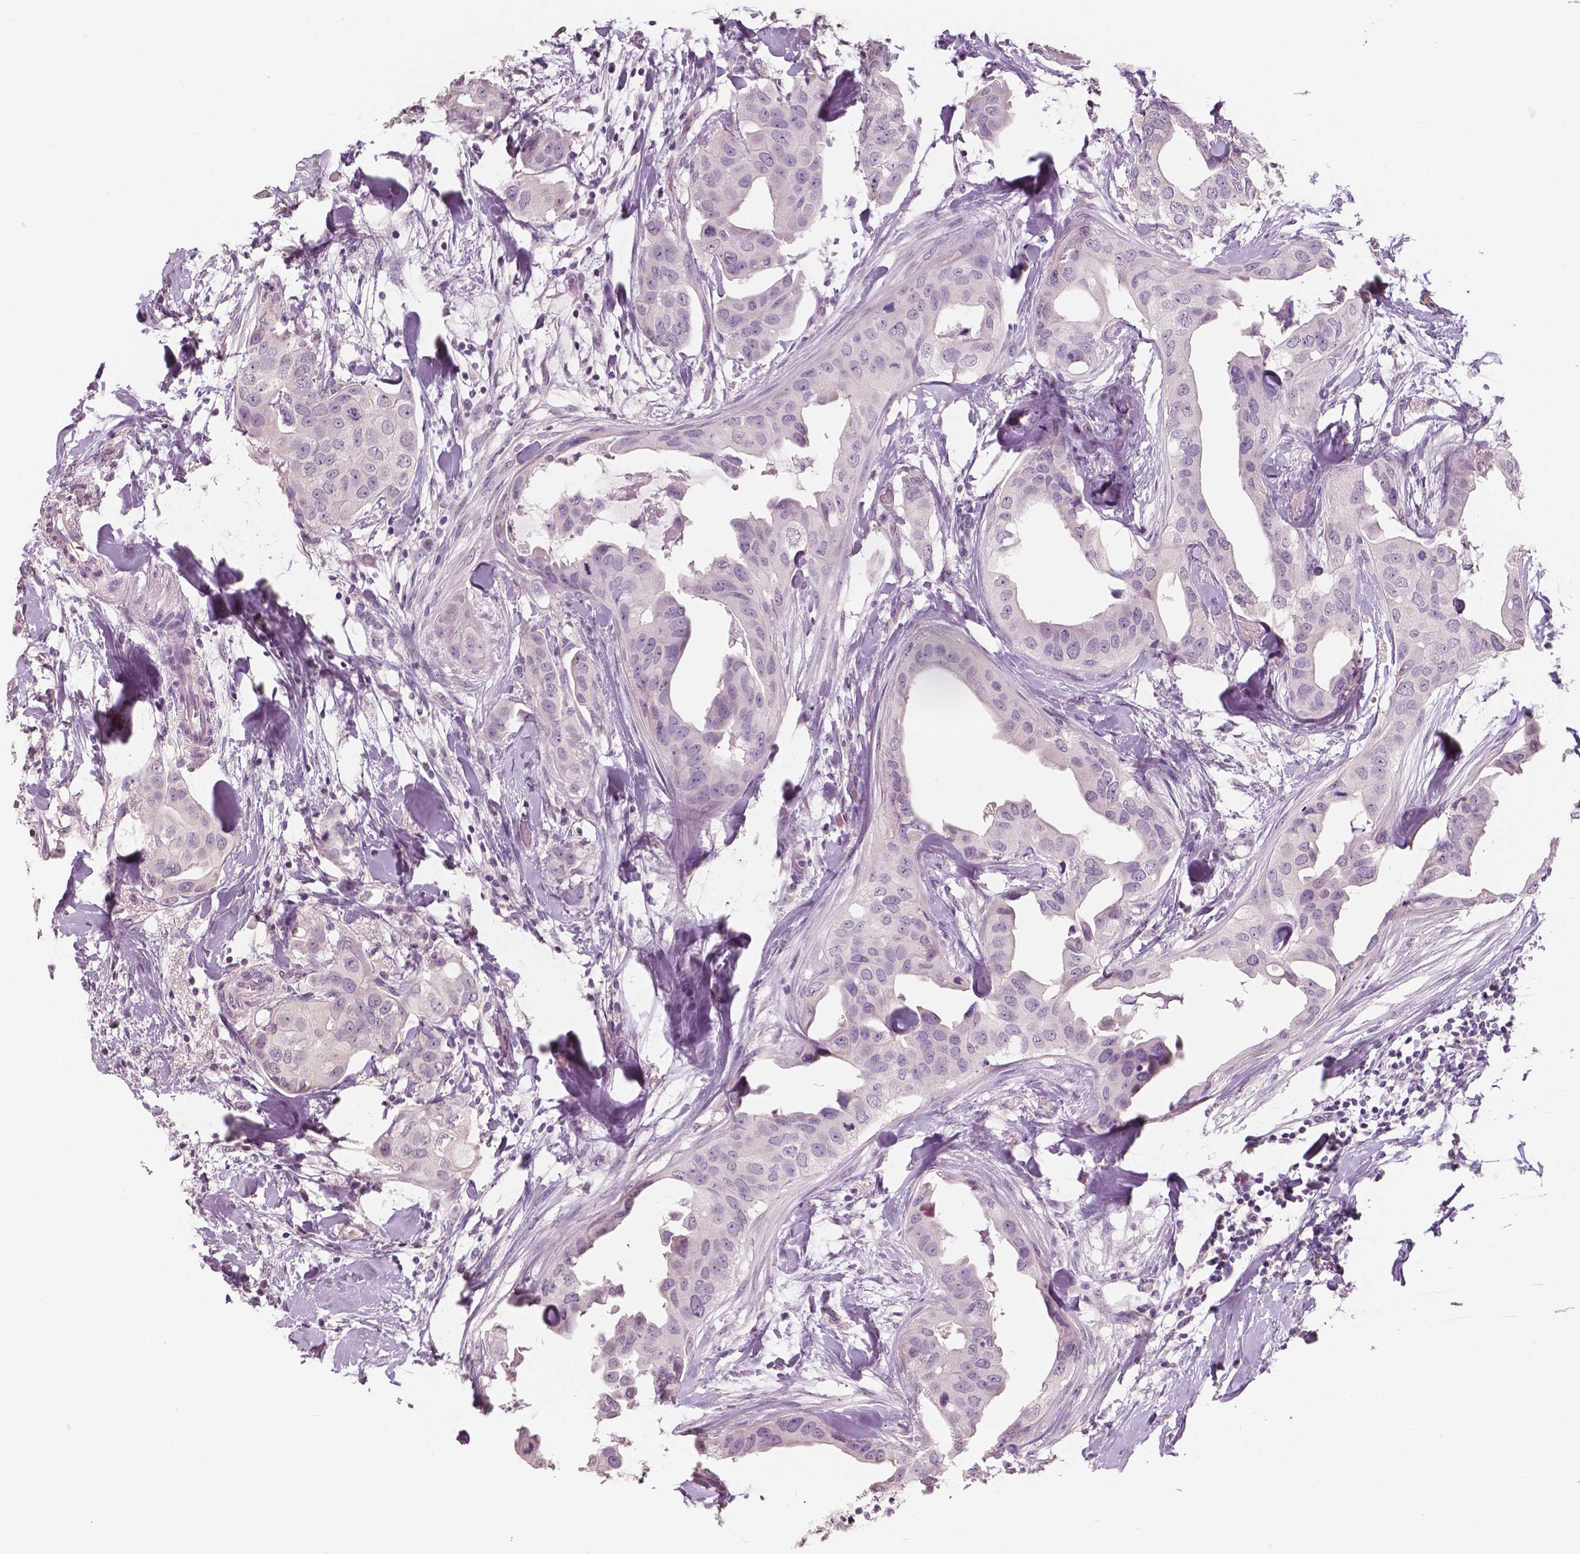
{"staining": {"intensity": "negative", "quantity": "none", "location": "none"}, "tissue": "breast cancer", "cell_type": "Tumor cells", "image_type": "cancer", "snomed": [{"axis": "morphology", "description": "Normal tissue, NOS"}, {"axis": "morphology", "description": "Duct carcinoma"}, {"axis": "topography", "description": "Breast"}], "caption": "This micrograph is of invasive ductal carcinoma (breast) stained with immunohistochemistry to label a protein in brown with the nuclei are counter-stained blue. There is no positivity in tumor cells.", "gene": "NECAB1", "patient": {"sex": "female", "age": 40}}